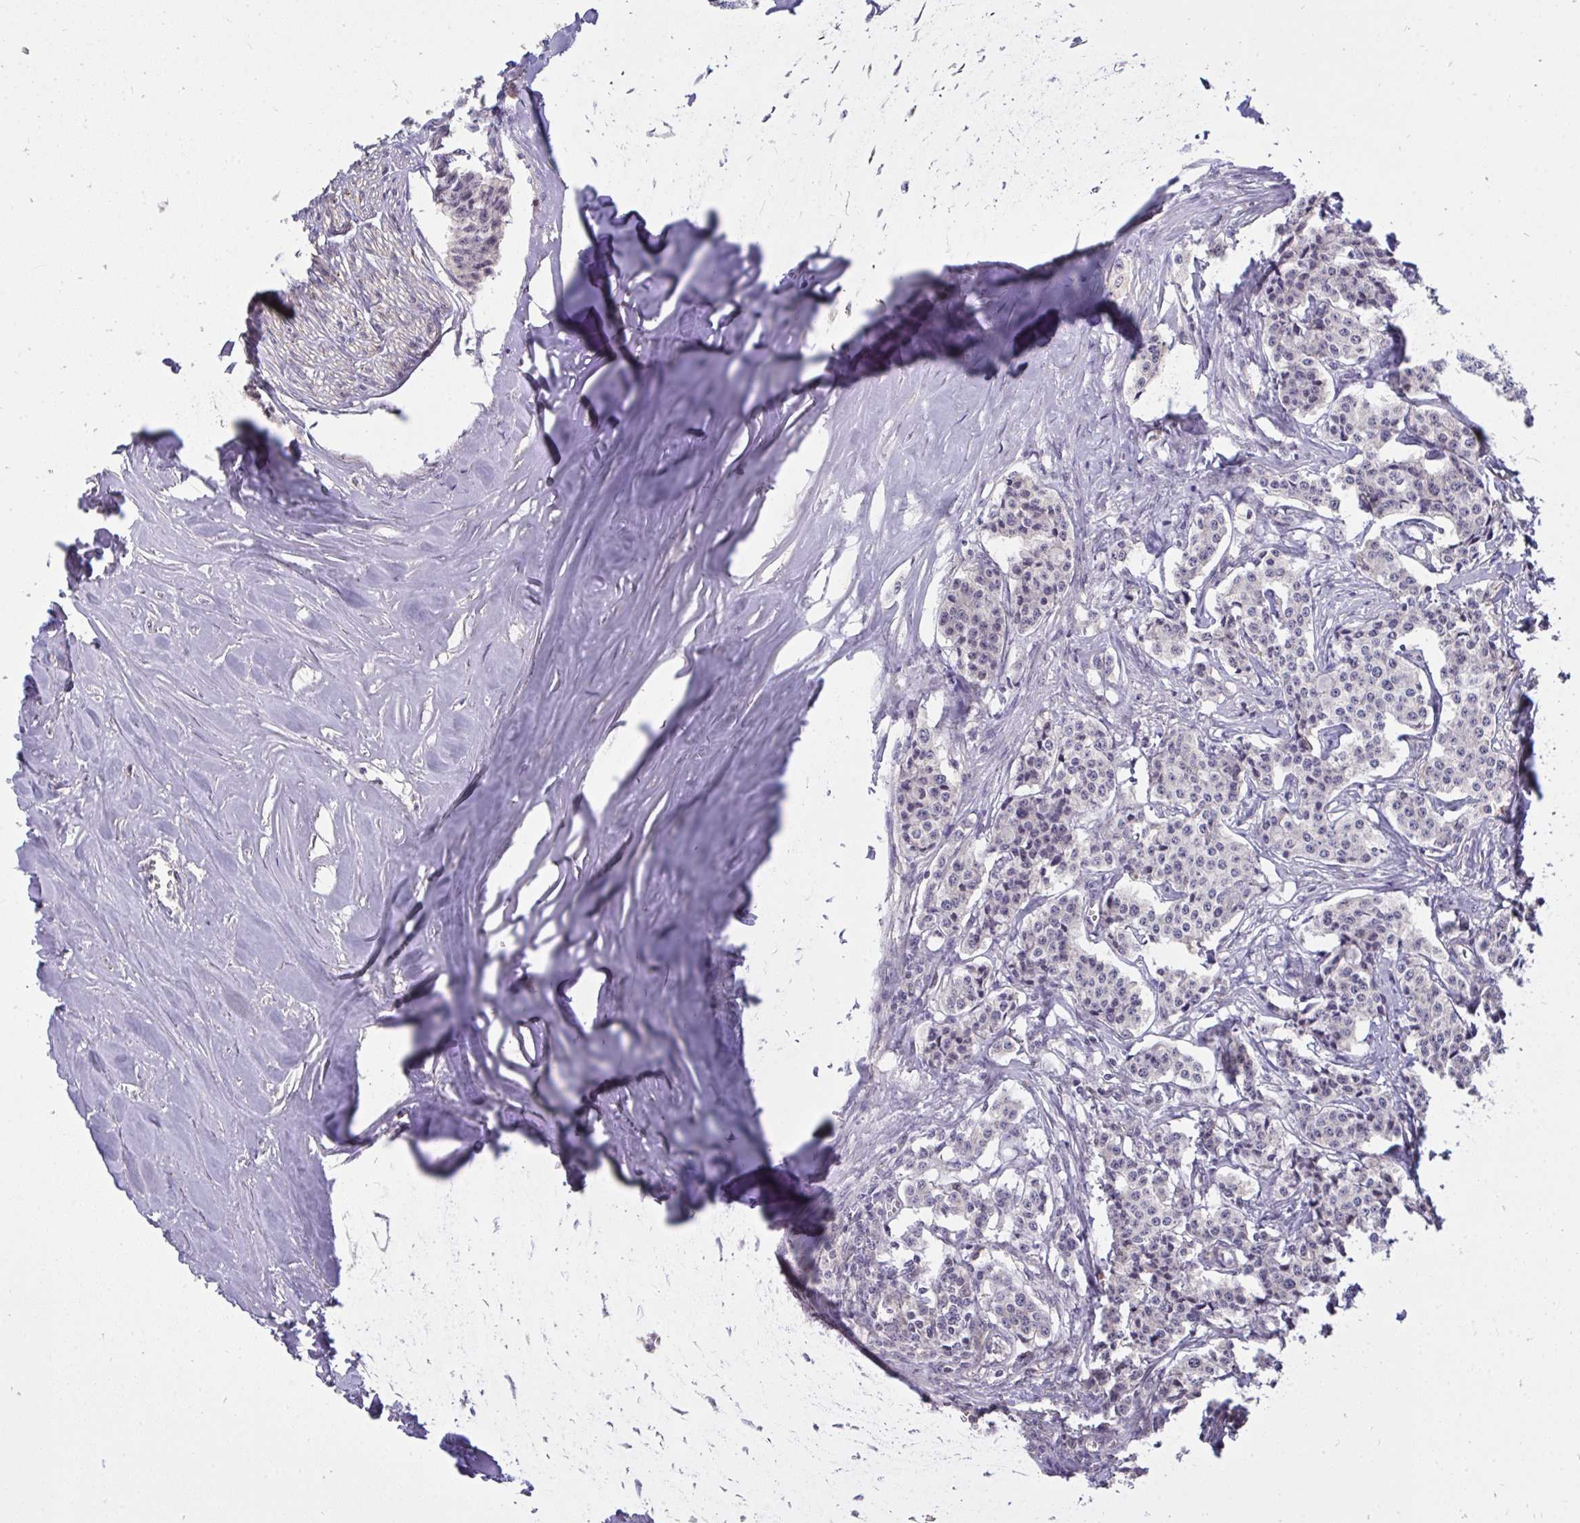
{"staining": {"intensity": "weak", "quantity": "<25%", "location": "nuclear"}, "tissue": "carcinoid", "cell_type": "Tumor cells", "image_type": "cancer", "snomed": [{"axis": "morphology", "description": "Carcinoid, malignant, NOS"}, {"axis": "topography", "description": "Small intestine"}], "caption": "Tumor cells are negative for brown protein staining in carcinoid (malignant).", "gene": "C19orf54", "patient": {"sex": "female", "age": 64}}